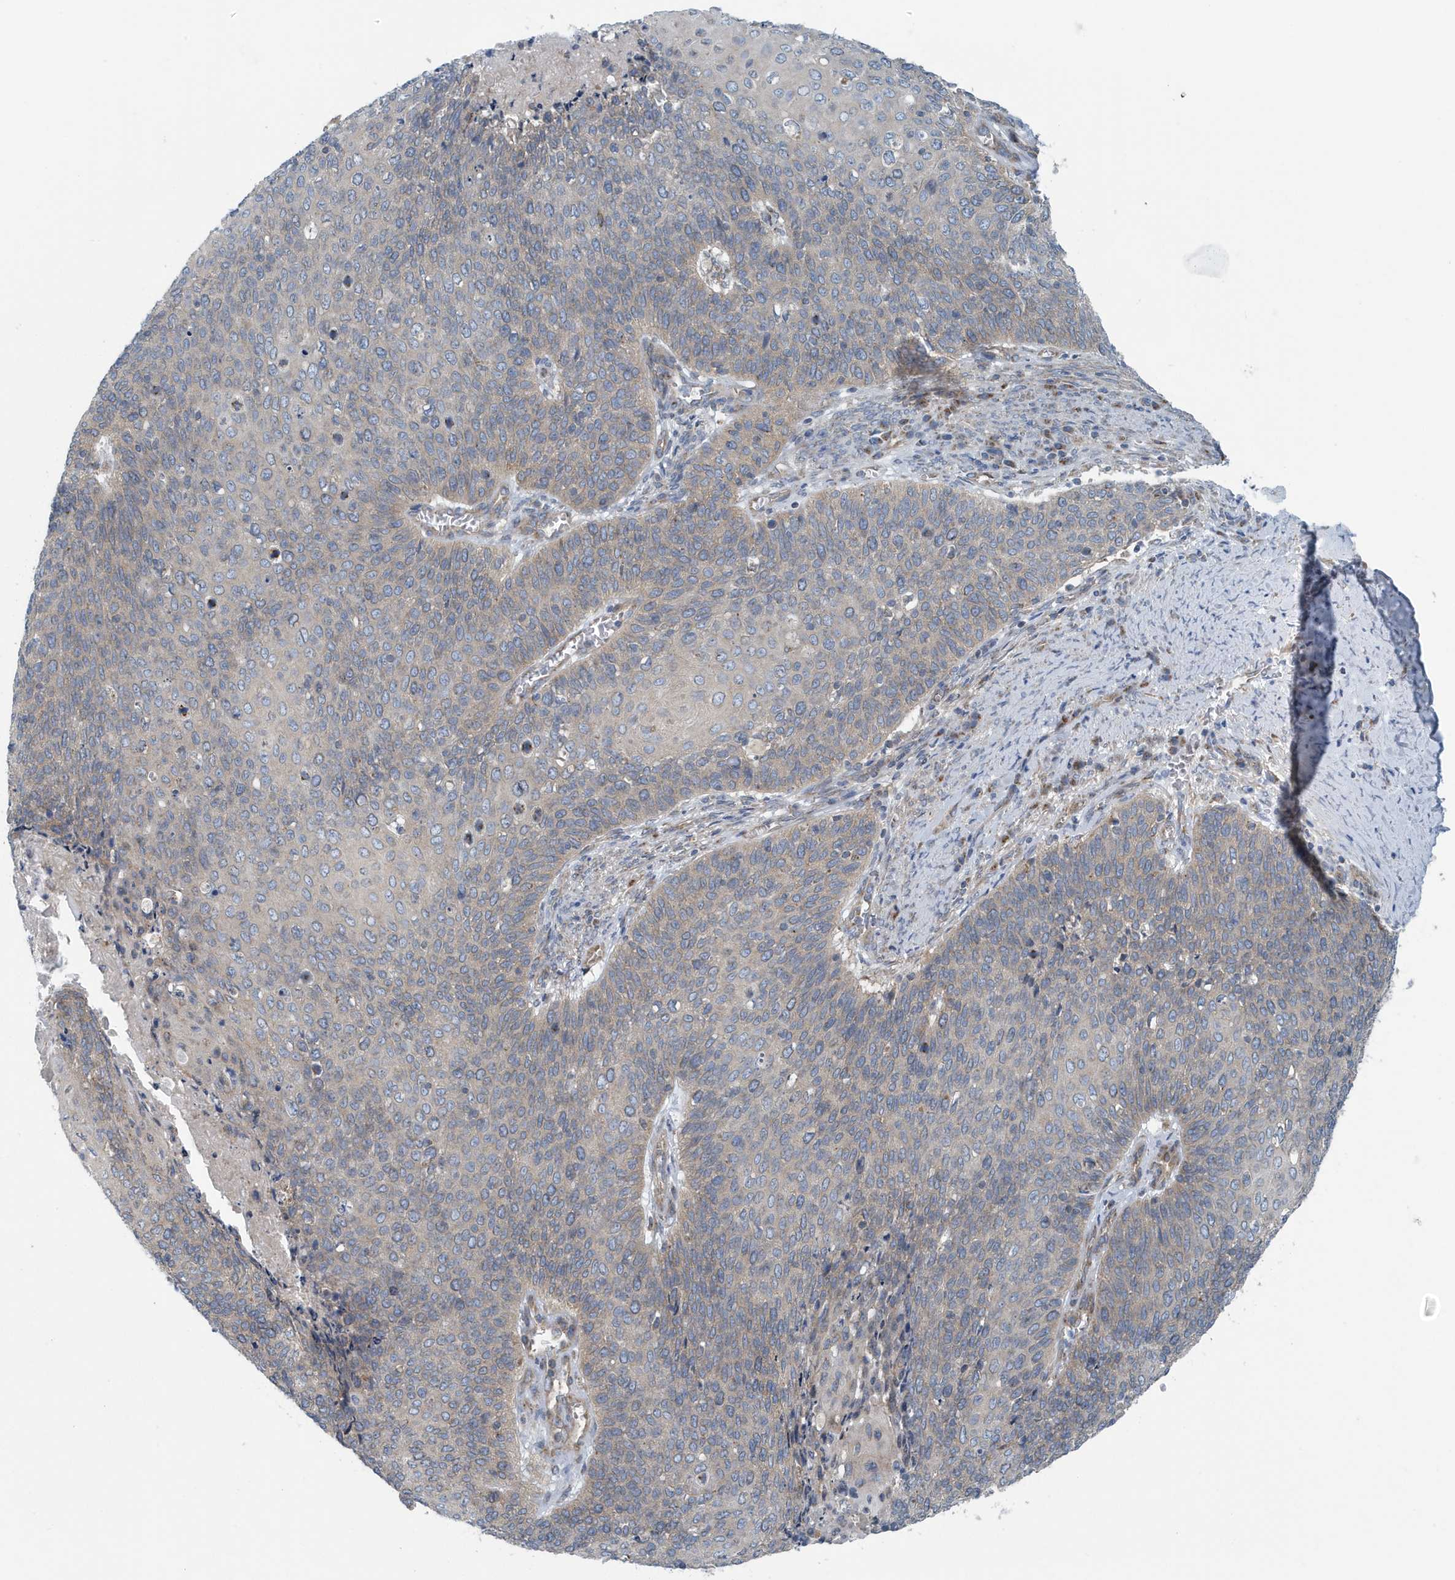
{"staining": {"intensity": "weak", "quantity": "<25%", "location": "cytoplasmic/membranous"}, "tissue": "cervical cancer", "cell_type": "Tumor cells", "image_type": "cancer", "snomed": [{"axis": "morphology", "description": "Squamous cell carcinoma, NOS"}, {"axis": "topography", "description": "Cervix"}], "caption": "Histopathology image shows no significant protein staining in tumor cells of cervical cancer (squamous cell carcinoma). (DAB (3,3'-diaminobenzidine) immunohistochemistry visualized using brightfield microscopy, high magnification).", "gene": "PPM1M", "patient": {"sex": "female", "age": 39}}